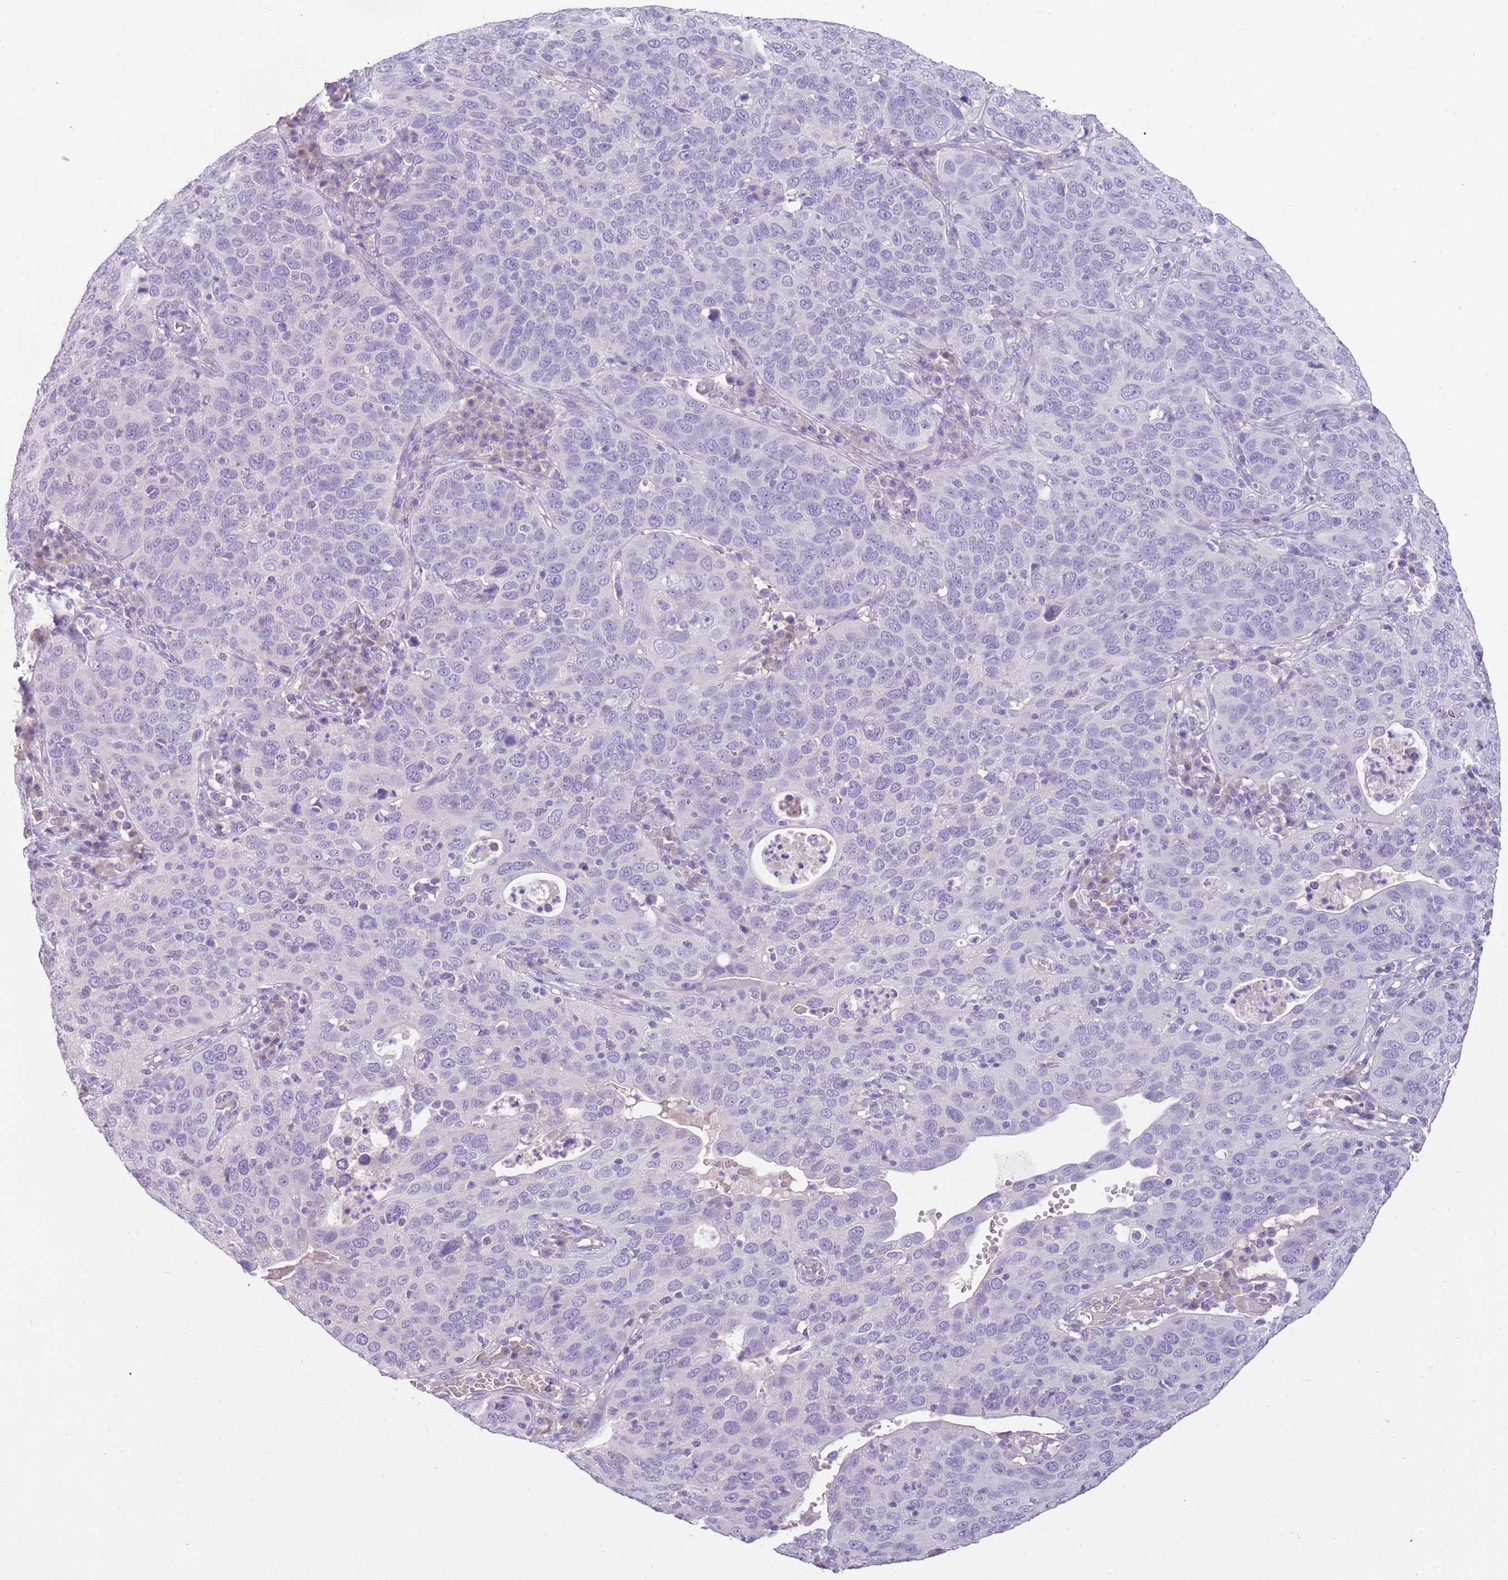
{"staining": {"intensity": "negative", "quantity": "none", "location": "none"}, "tissue": "cervical cancer", "cell_type": "Tumor cells", "image_type": "cancer", "snomed": [{"axis": "morphology", "description": "Squamous cell carcinoma, NOS"}, {"axis": "topography", "description": "Cervix"}], "caption": "This micrograph is of squamous cell carcinoma (cervical) stained with immunohistochemistry to label a protein in brown with the nuclei are counter-stained blue. There is no staining in tumor cells. (Immunohistochemistry (ihc), brightfield microscopy, high magnification).", "gene": "SFTPA1", "patient": {"sex": "female", "age": 36}}